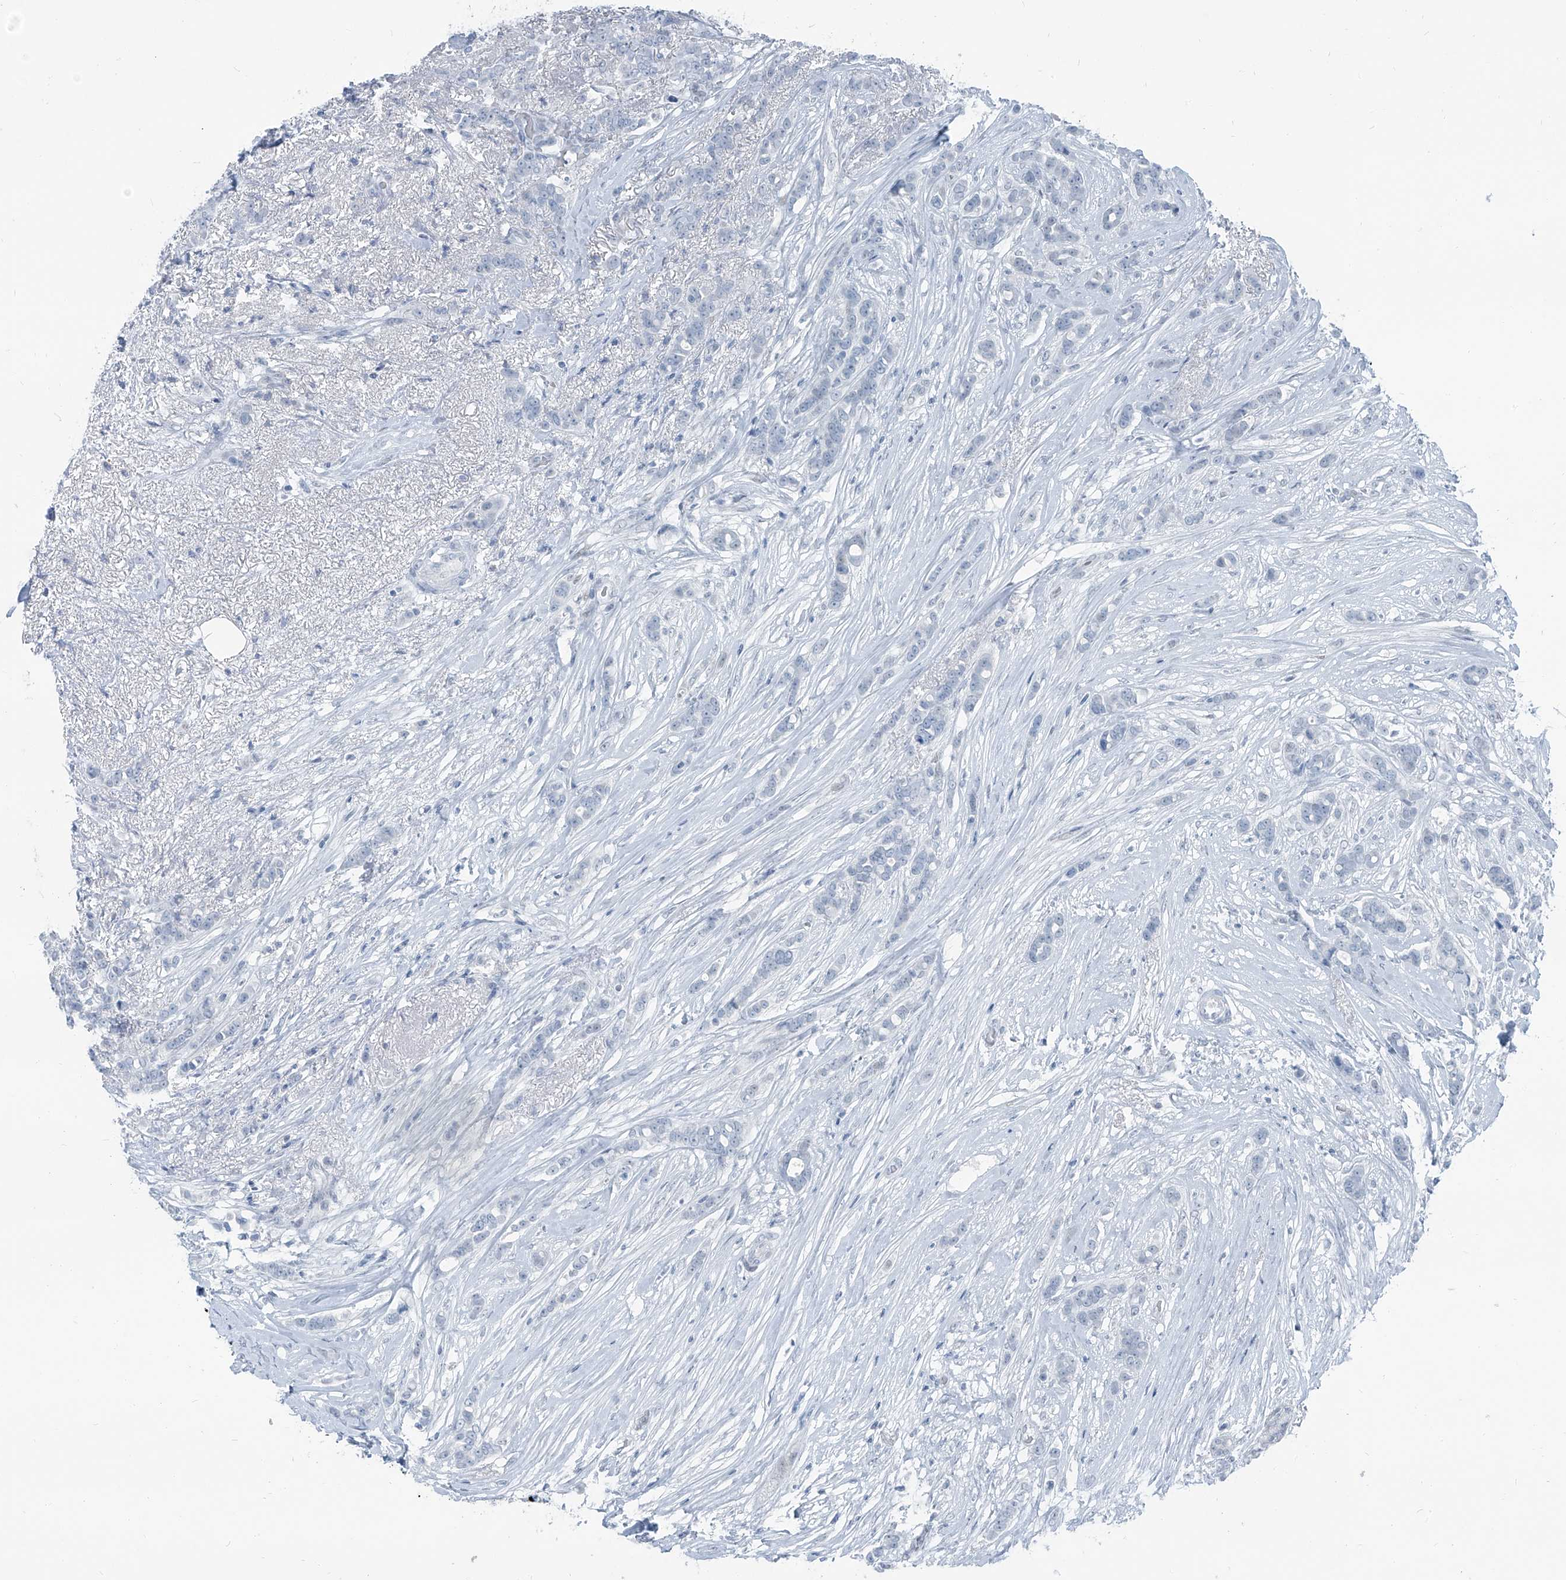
{"staining": {"intensity": "negative", "quantity": "none", "location": "none"}, "tissue": "breast cancer", "cell_type": "Tumor cells", "image_type": "cancer", "snomed": [{"axis": "morphology", "description": "Lobular carcinoma"}, {"axis": "topography", "description": "Breast"}], "caption": "IHC of human breast cancer (lobular carcinoma) demonstrates no positivity in tumor cells. Brightfield microscopy of IHC stained with DAB (brown) and hematoxylin (blue), captured at high magnification.", "gene": "RGN", "patient": {"sex": "female", "age": 51}}